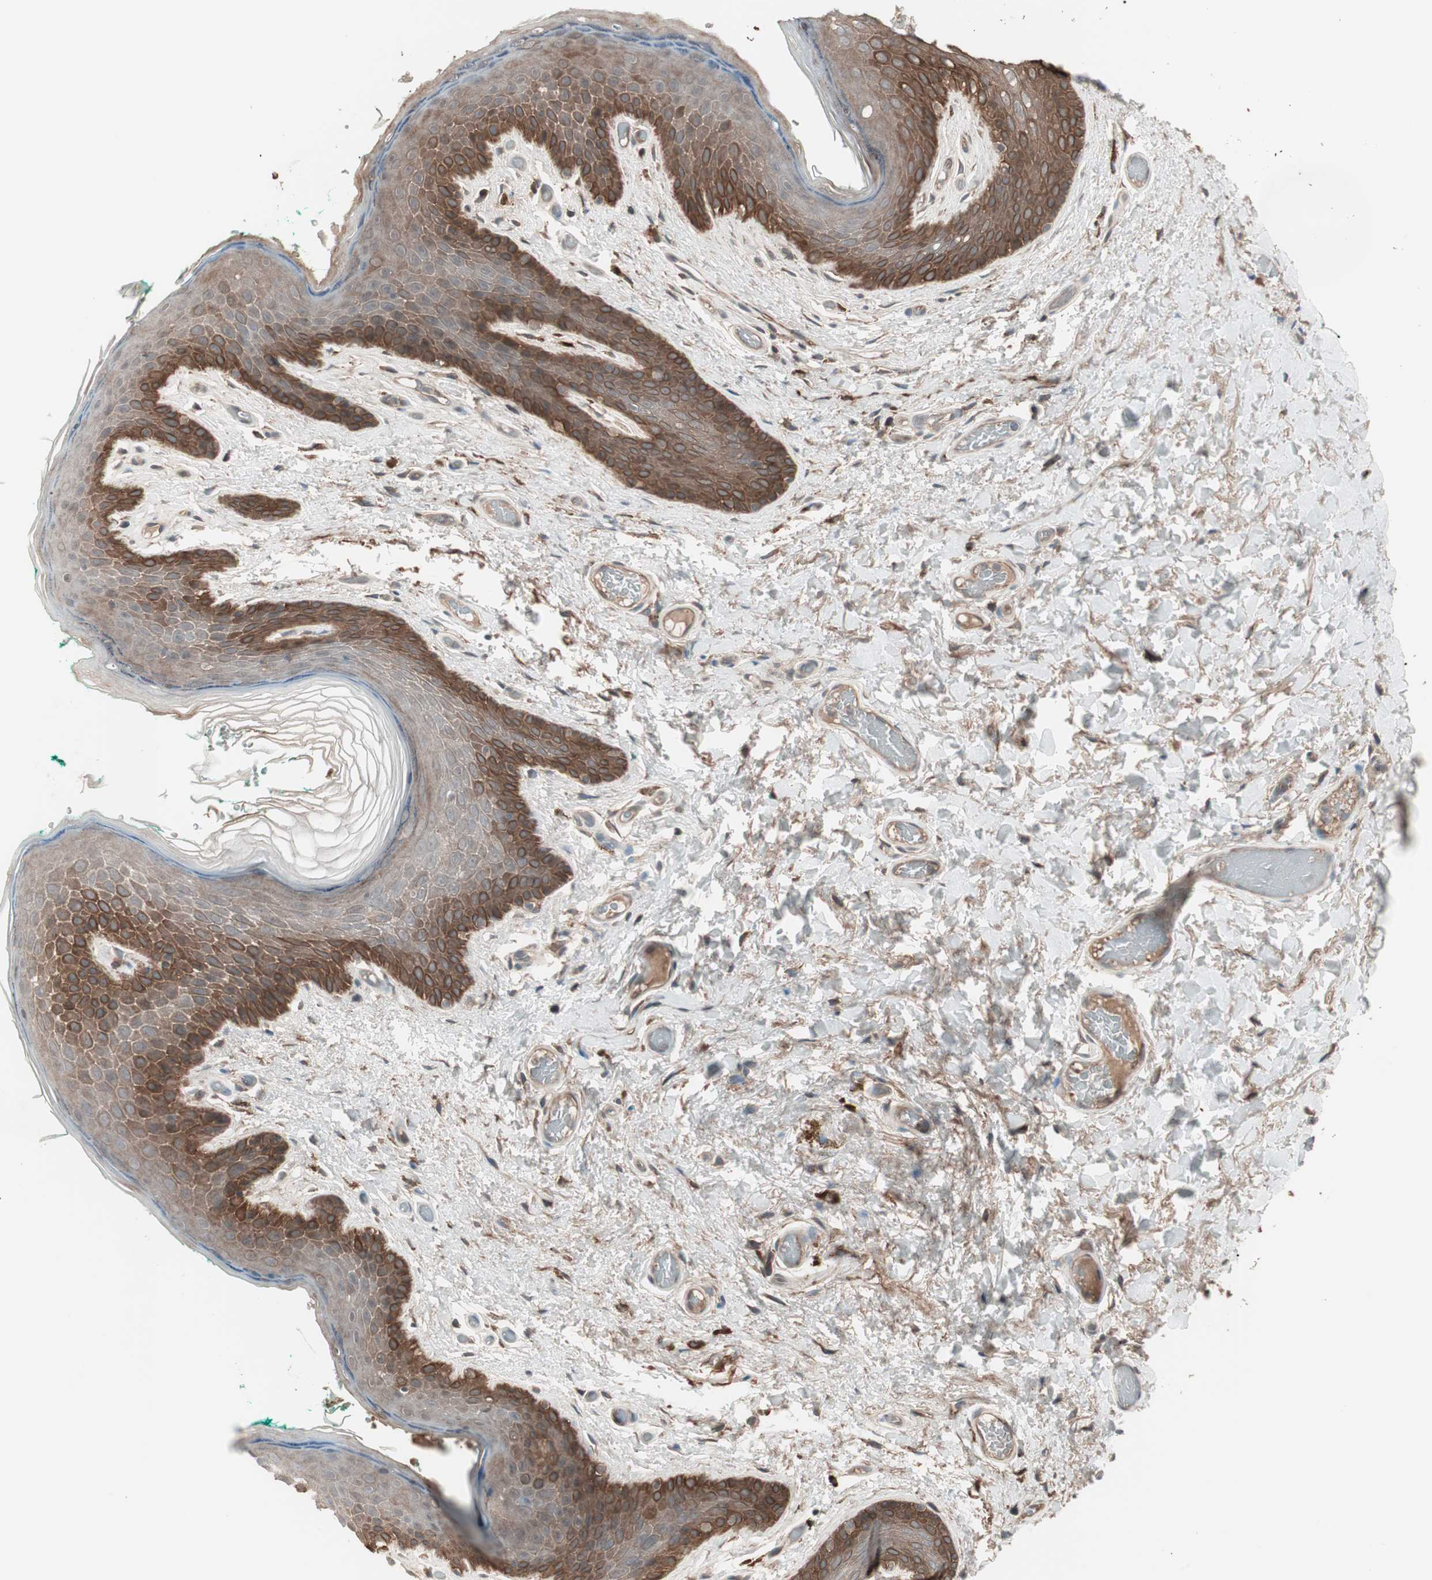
{"staining": {"intensity": "moderate", "quantity": "25%-75%", "location": "cytoplasmic/membranous"}, "tissue": "skin", "cell_type": "Epidermal cells", "image_type": "normal", "snomed": [{"axis": "morphology", "description": "Normal tissue, NOS"}, {"axis": "topography", "description": "Anal"}], "caption": "Moderate cytoplasmic/membranous protein staining is appreciated in about 25%-75% of epidermal cells in skin.", "gene": "TFPI", "patient": {"sex": "male", "age": 74}}